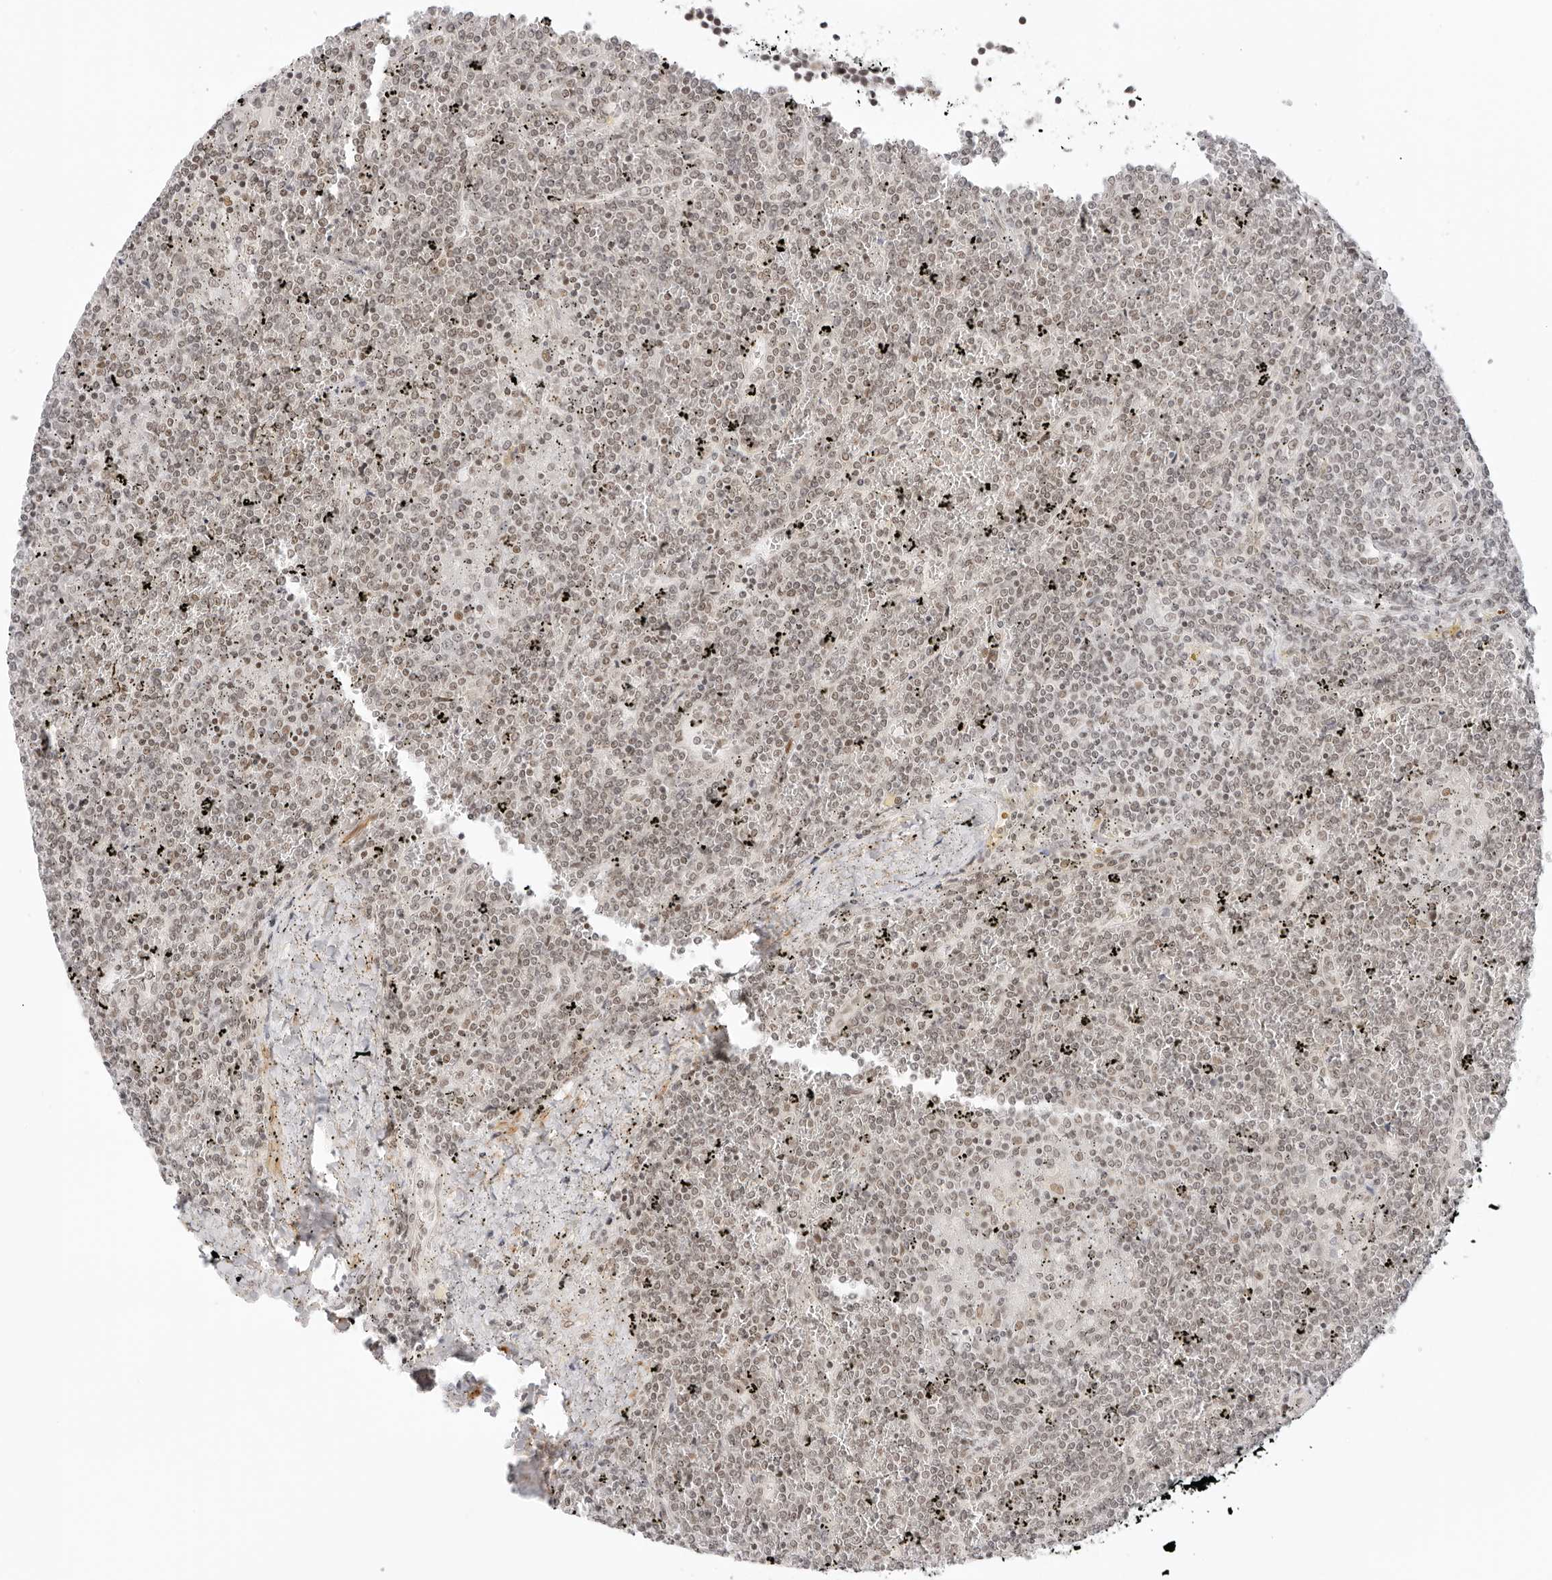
{"staining": {"intensity": "weak", "quantity": "25%-75%", "location": "nuclear"}, "tissue": "lymphoma", "cell_type": "Tumor cells", "image_type": "cancer", "snomed": [{"axis": "morphology", "description": "Malignant lymphoma, non-Hodgkin's type, Low grade"}, {"axis": "topography", "description": "Spleen"}], "caption": "Protein expression by immunohistochemistry shows weak nuclear expression in about 25%-75% of tumor cells in lymphoma. Nuclei are stained in blue.", "gene": "TCIM", "patient": {"sex": "female", "age": 19}}